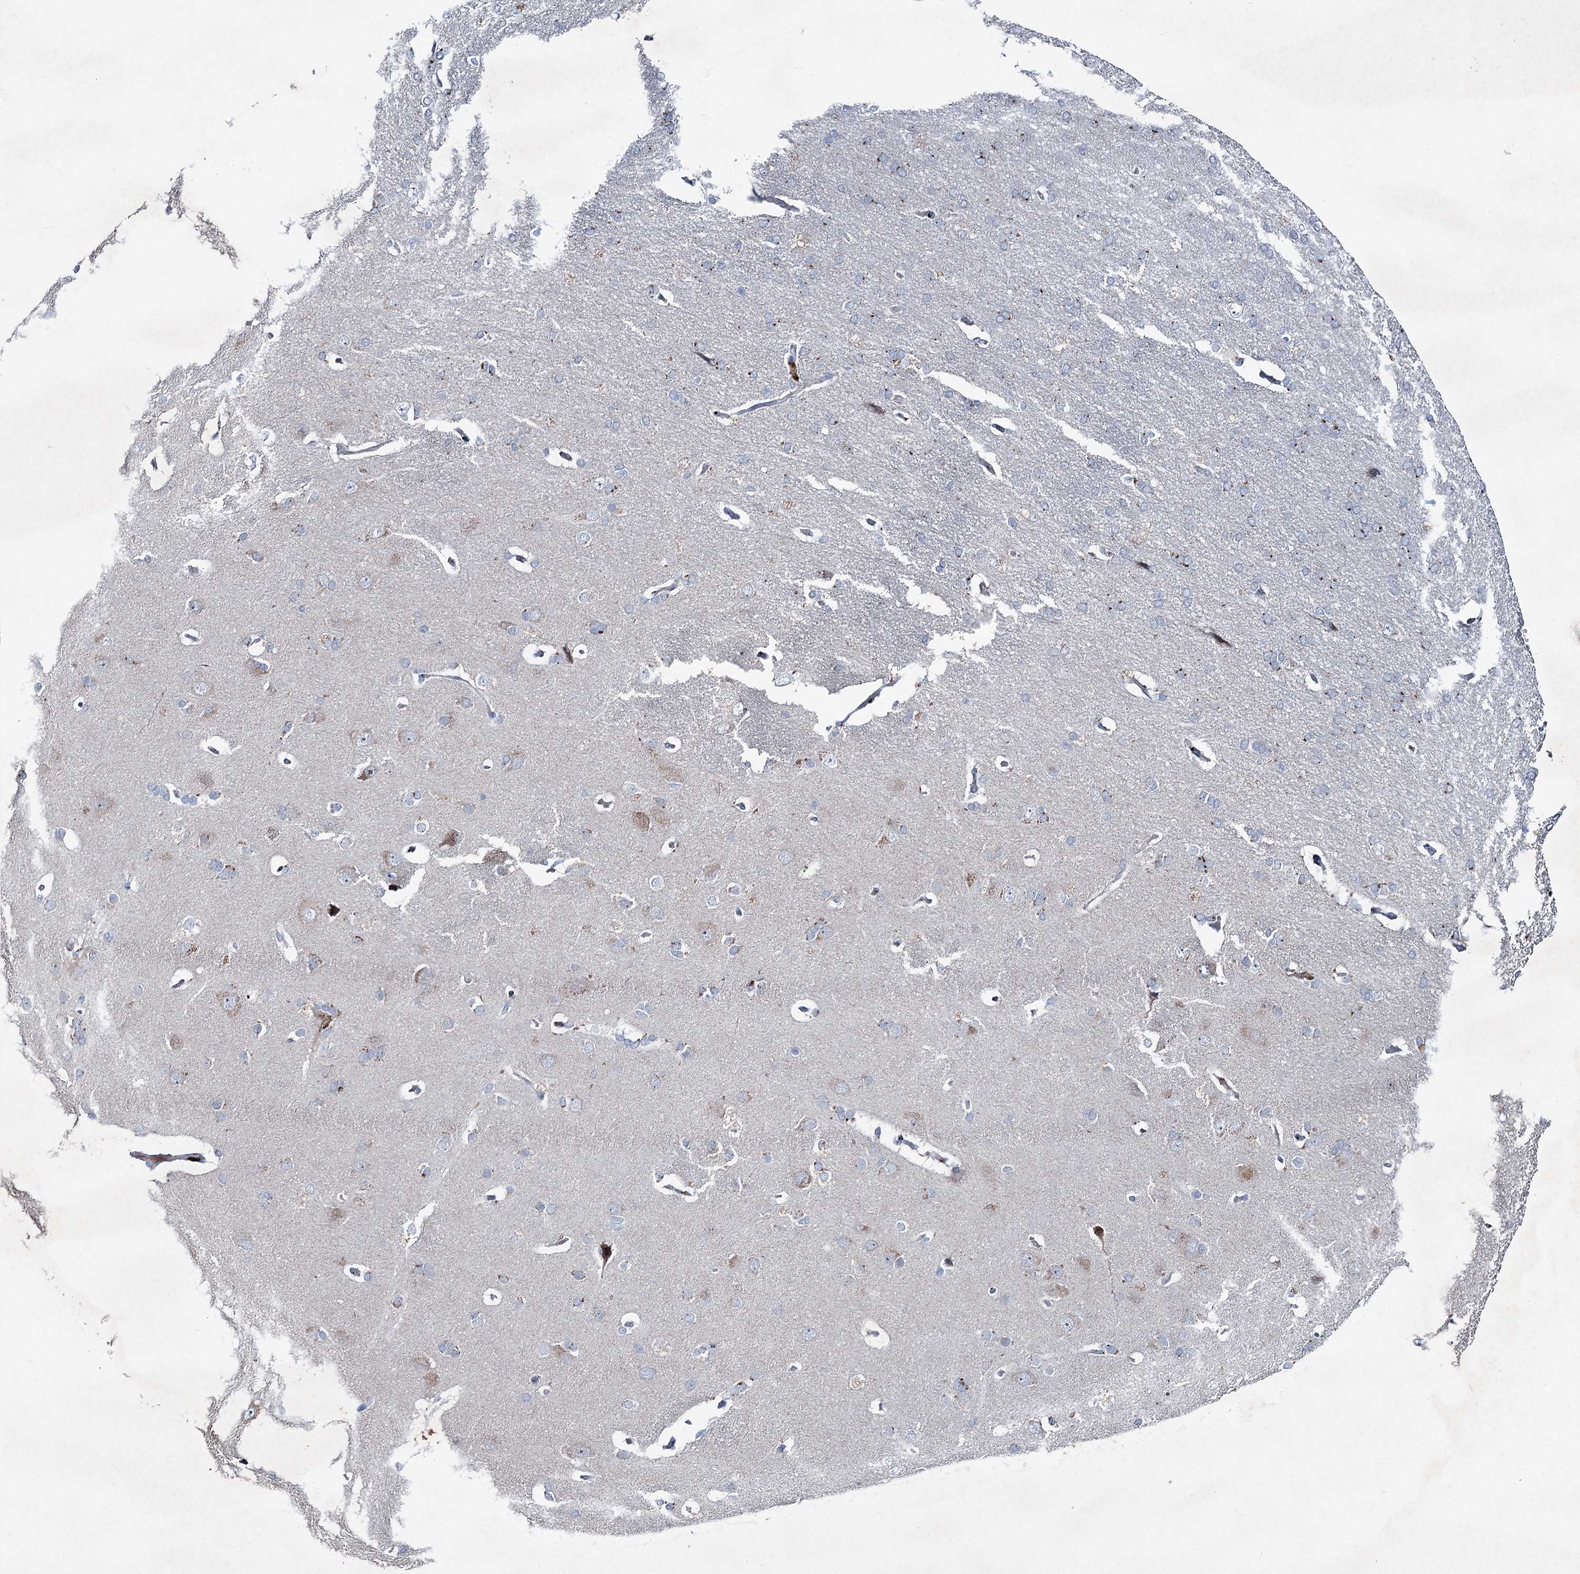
{"staining": {"intensity": "negative", "quantity": "none", "location": "none"}, "tissue": "cerebral cortex", "cell_type": "Endothelial cells", "image_type": "normal", "snomed": [{"axis": "morphology", "description": "Normal tissue, NOS"}, {"axis": "topography", "description": "Cerebral cortex"}], "caption": "Immunohistochemistry (IHC) of unremarkable human cerebral cortex displays no positivity in endothelial cells.", "gene": "ENSG00000285330", "patient": {"sex": "male", "age": 62}}